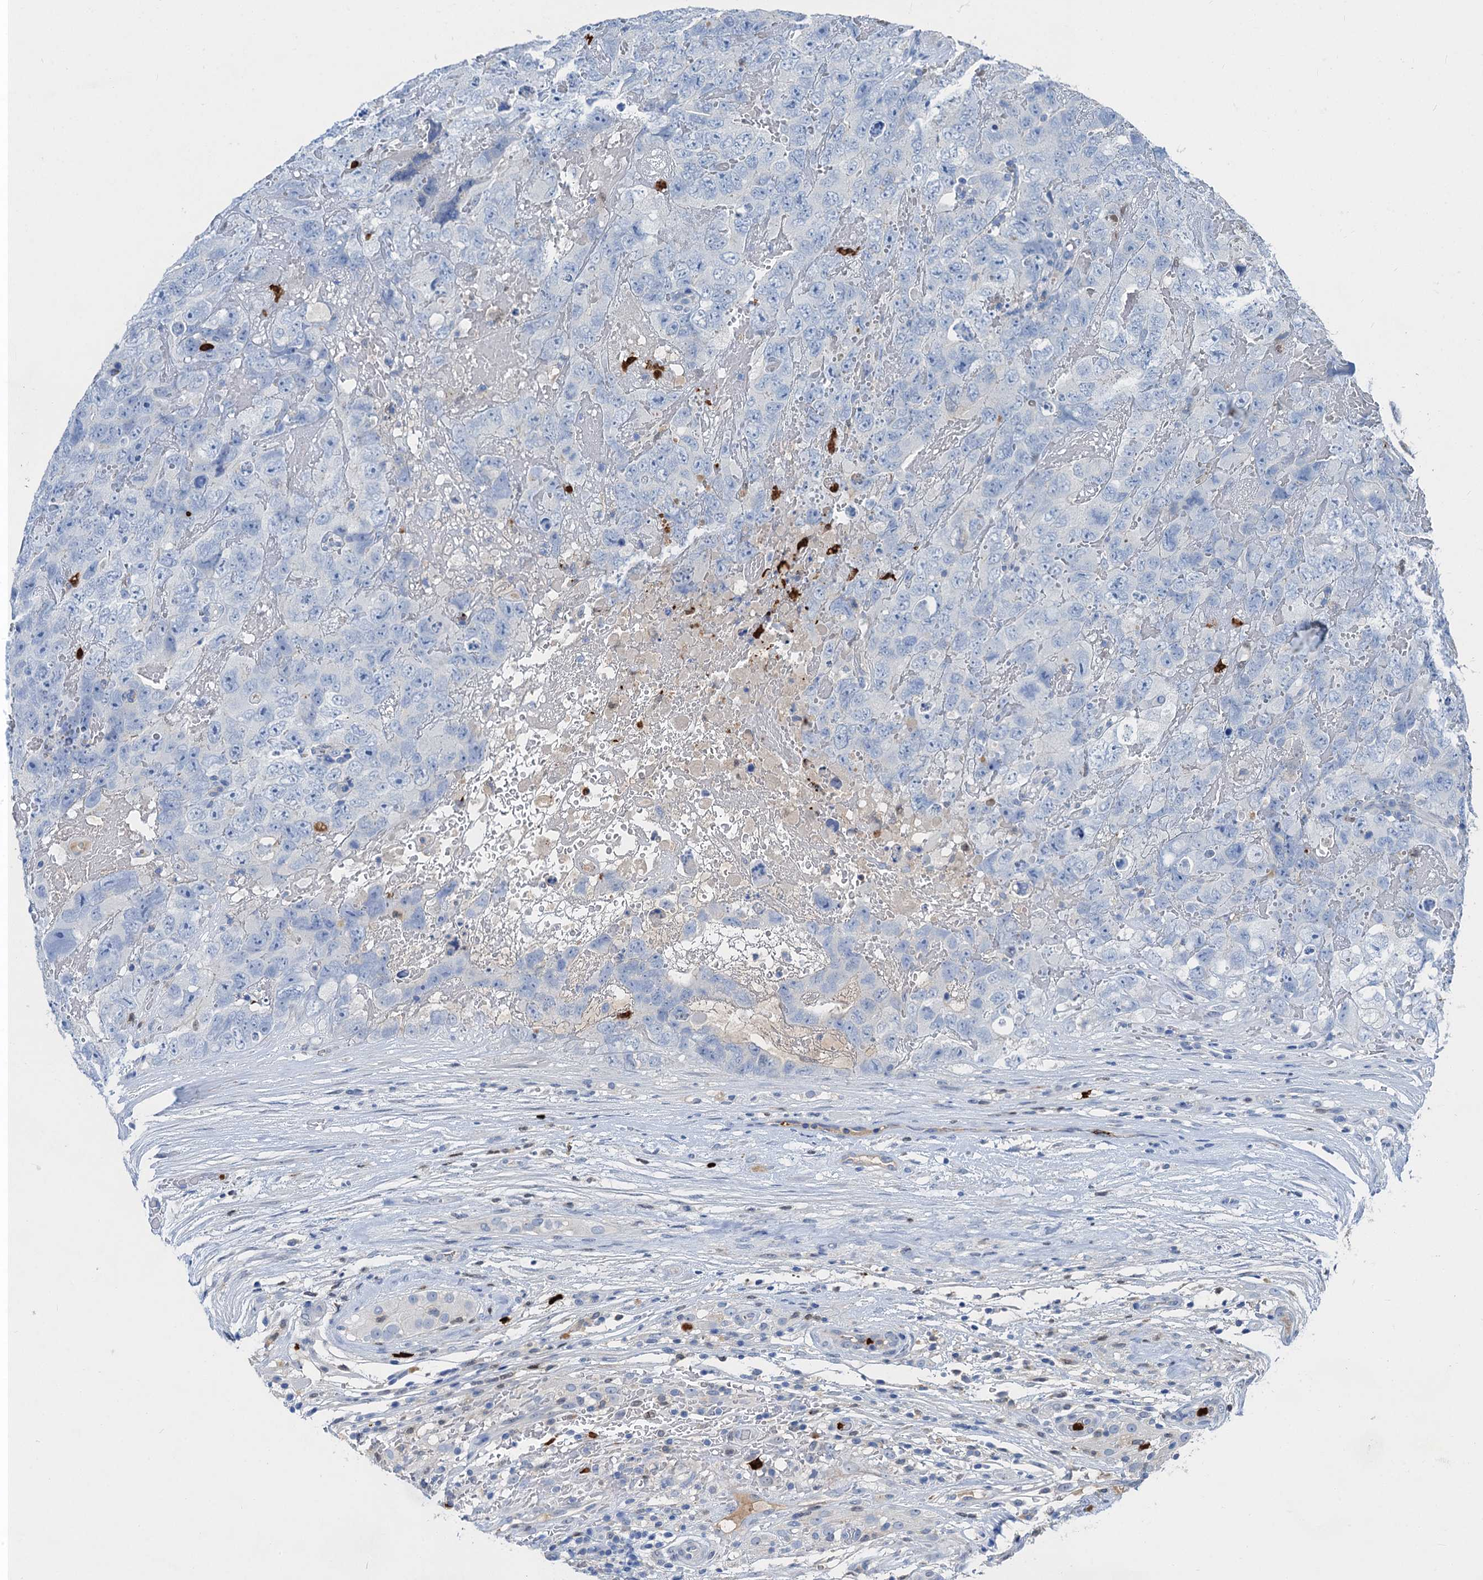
{"staining": {"intensity": "negative", "quantity": "none", "location": "none"}, "tissue": "testis cancer", "cell_type": "Tumor cells", "image_type": "cancer", "snomed": [{"axis": "morphology", "description": "Carcinoma, Embryonal, NOS"}, {"axis": "topography", "description": "Testis"}], "caption": "The histopathology image demonstrates no significant staining in tumor cells of testis cancer (embryonal carcinoma).", "gene": "OTOA", "patient": {"sex": "male", "age": 45}}